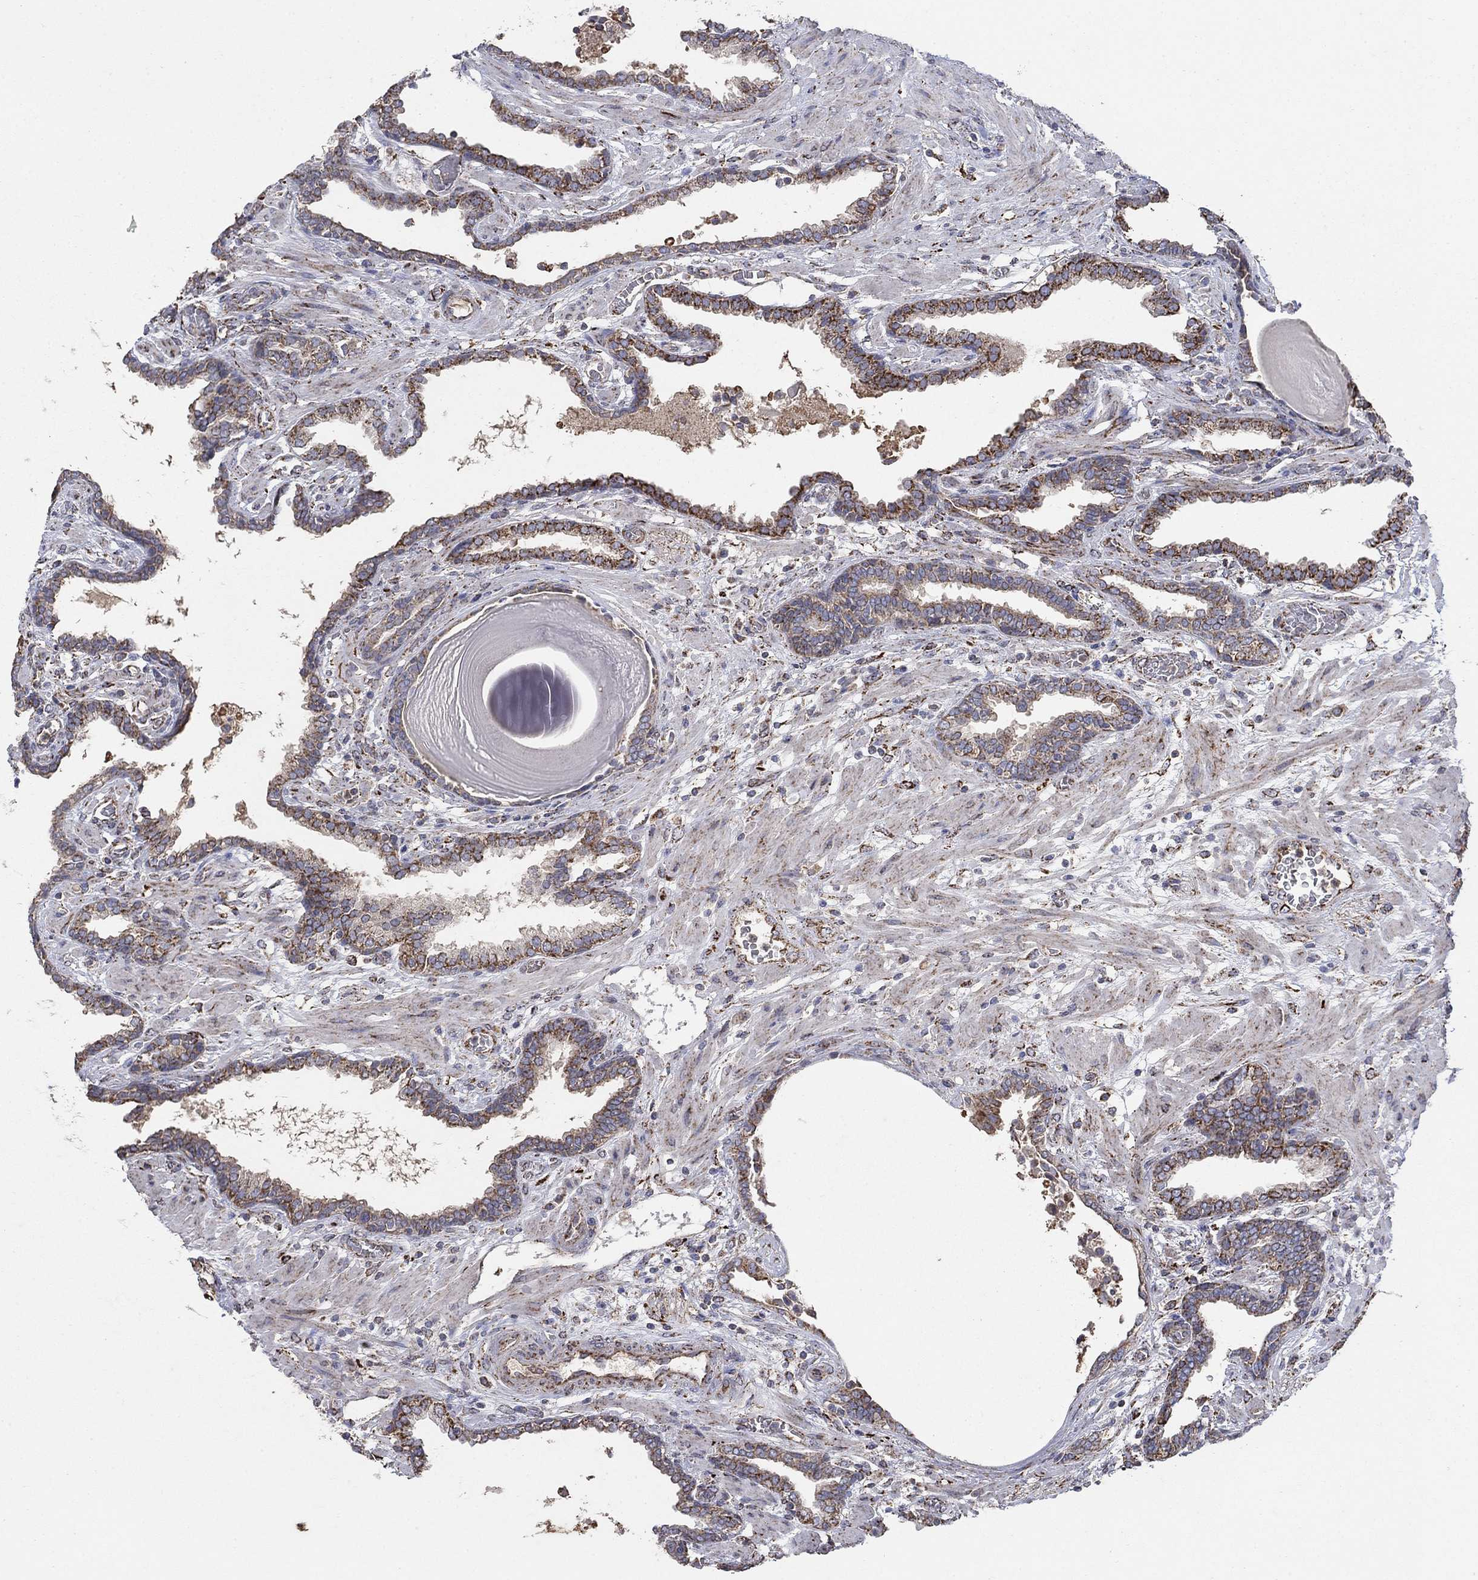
{"staining": {"intensity": "strong", "quantity": "25%-75%", "location": "cytoplasmic/membranous"}, "tissue": "prostate cancer", "cell_type": "Tumor cells", "image_type": "cancer", "snomed": [{"axis": "morphology", "description": "Adenocarcinoma, Low grade"}, {"axis": "topography", "description": "Prostate"}], "caption": "Prostate cancer (adenocarcinoma (low-grade)) stained with a protein marker reveals strong staining in tumor cells.", "gene": "PNPLA2", "patient": {"sex": "male", "age": 69}}